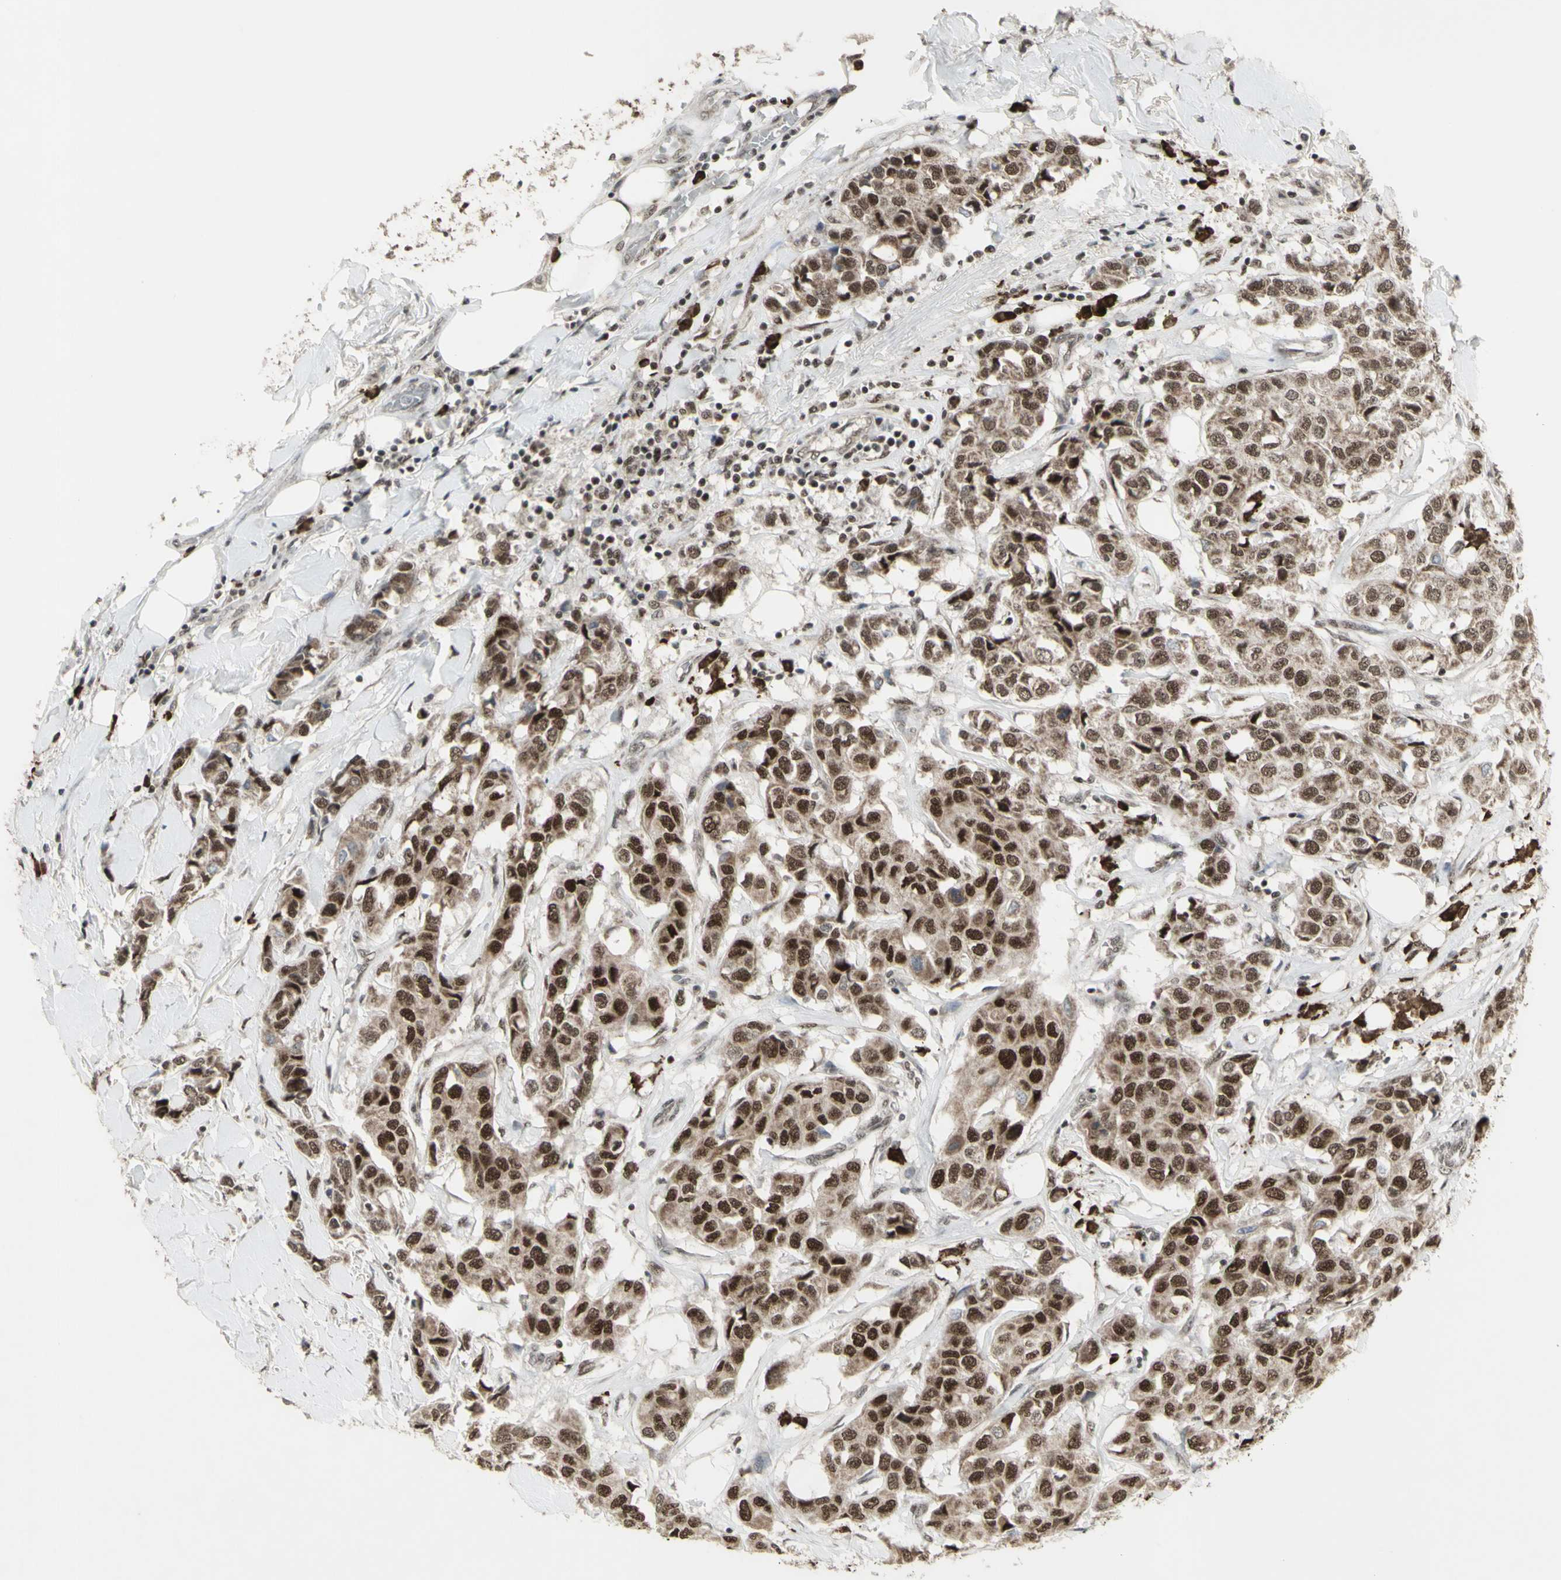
{"staining": {"intensity": "strong", "quantity": ">75%", "location": "nuclear"}, "tissue": "breast cancer", "cell_type": "Tumor cells", "image_type": "cancer", "snomed": [{"axis": "morphology", "description": "Duct carcinoma"}, {"axis": "topography", "description": "Breast"}], "caption": "A micrograph of human breast cancer stained for a protein demonstrates strong nuclear brown staining in tumor cells. (DAB IHC with brightfield microscopy, high magnification).", "gene": "CCNT1", "patient": {"sex": "female", "age": 80}}